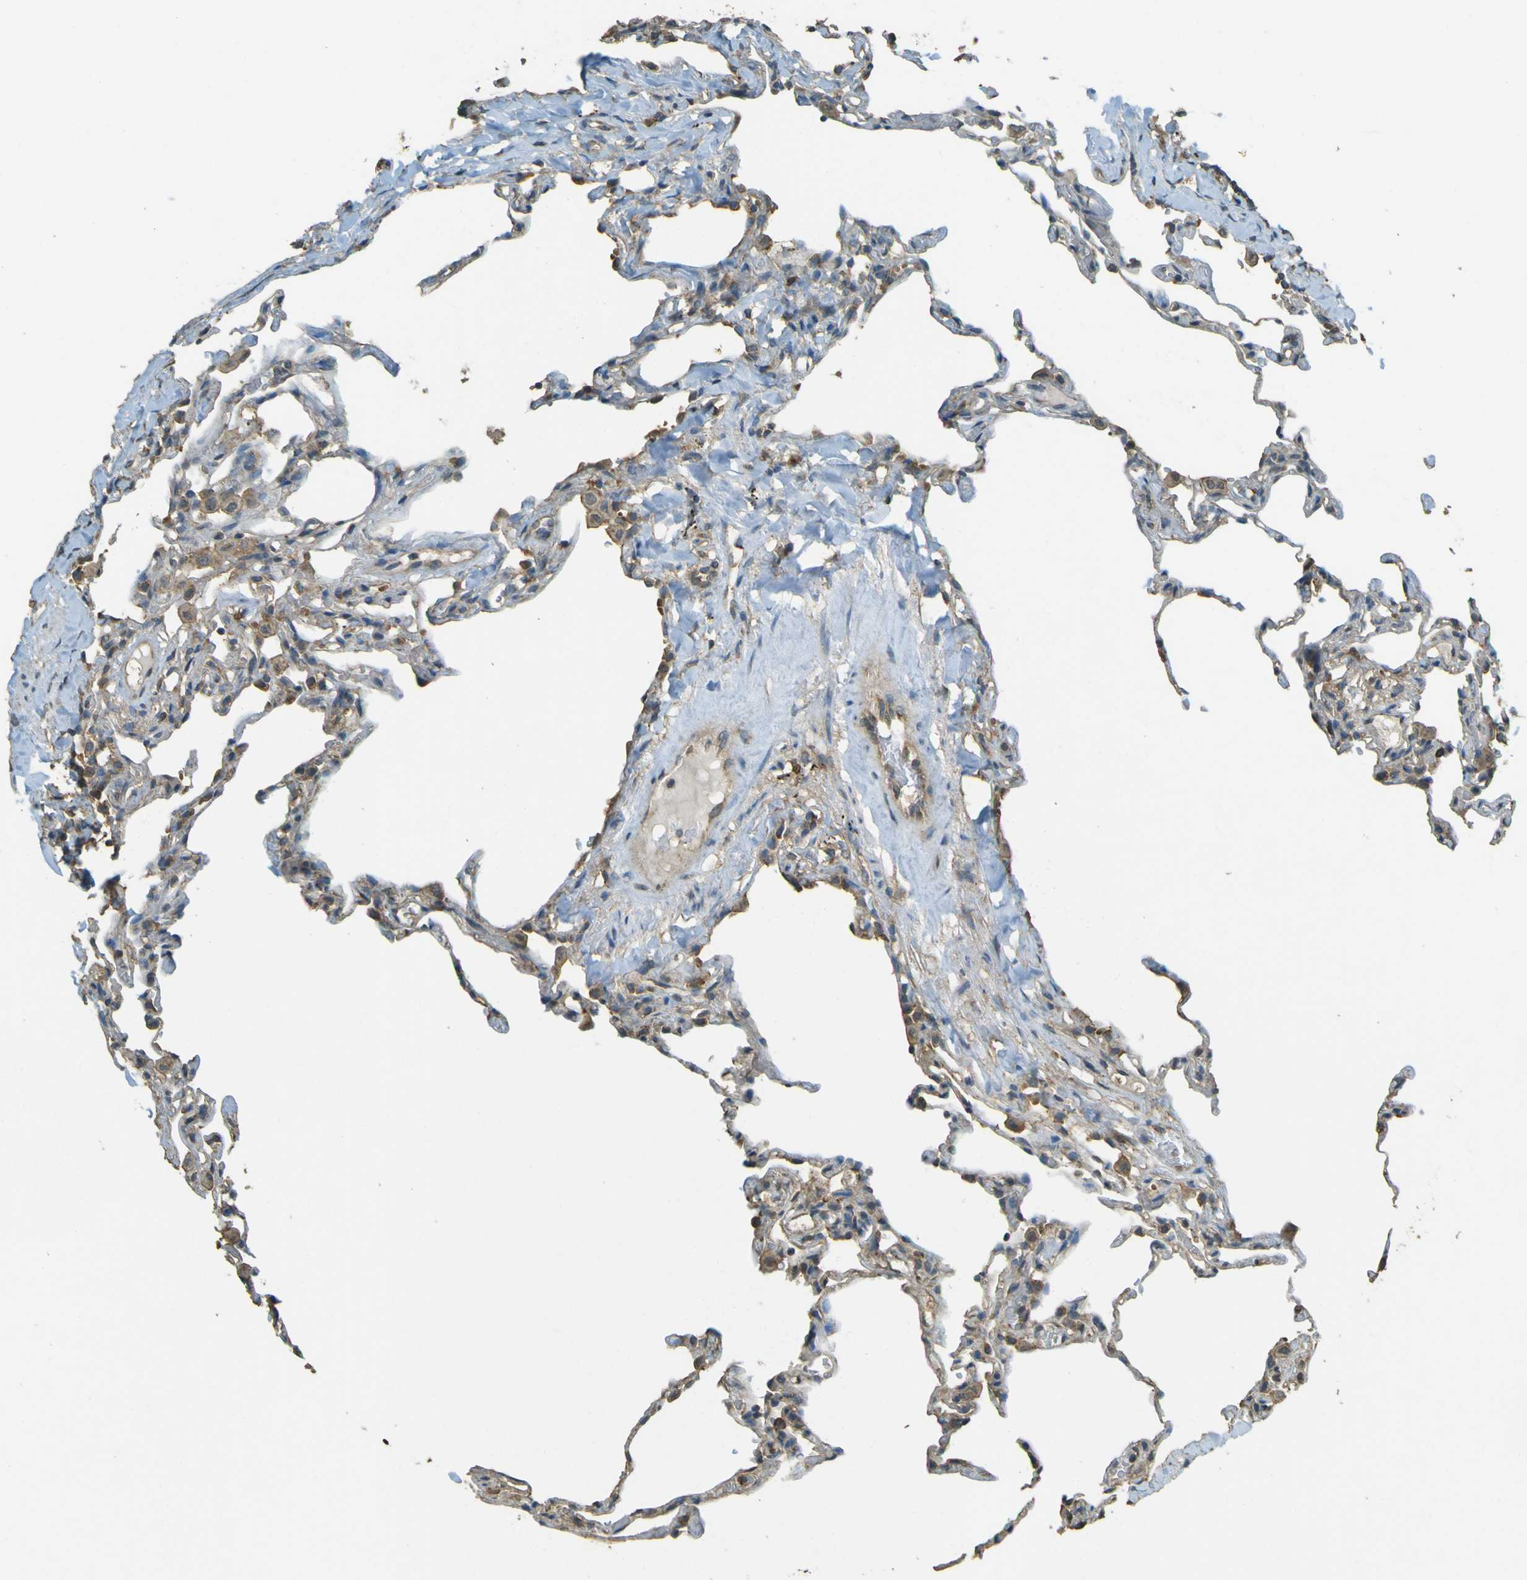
{"staining": {"intensity": "moderate", "quantity": "25%-75%", "location": "cytoplasmic/membranous"}, "tissue": "lung", "cell_type": "Alveolar cells", "image_type": "normal", "snomed": [{"axis": "morphology", "description": "Normal tissue, NOS"}, {"axis": "topography", "description": "Lung"}], "caption": "Immunohistochemistry (DAB) staining of benign human lung exhibits moderate cytoplasmic/membranous protein staining in approximately 25%-75% of alveolar cells.", "gene": "GOLGA1", "patient": {"sex": "male", "age": 59}}